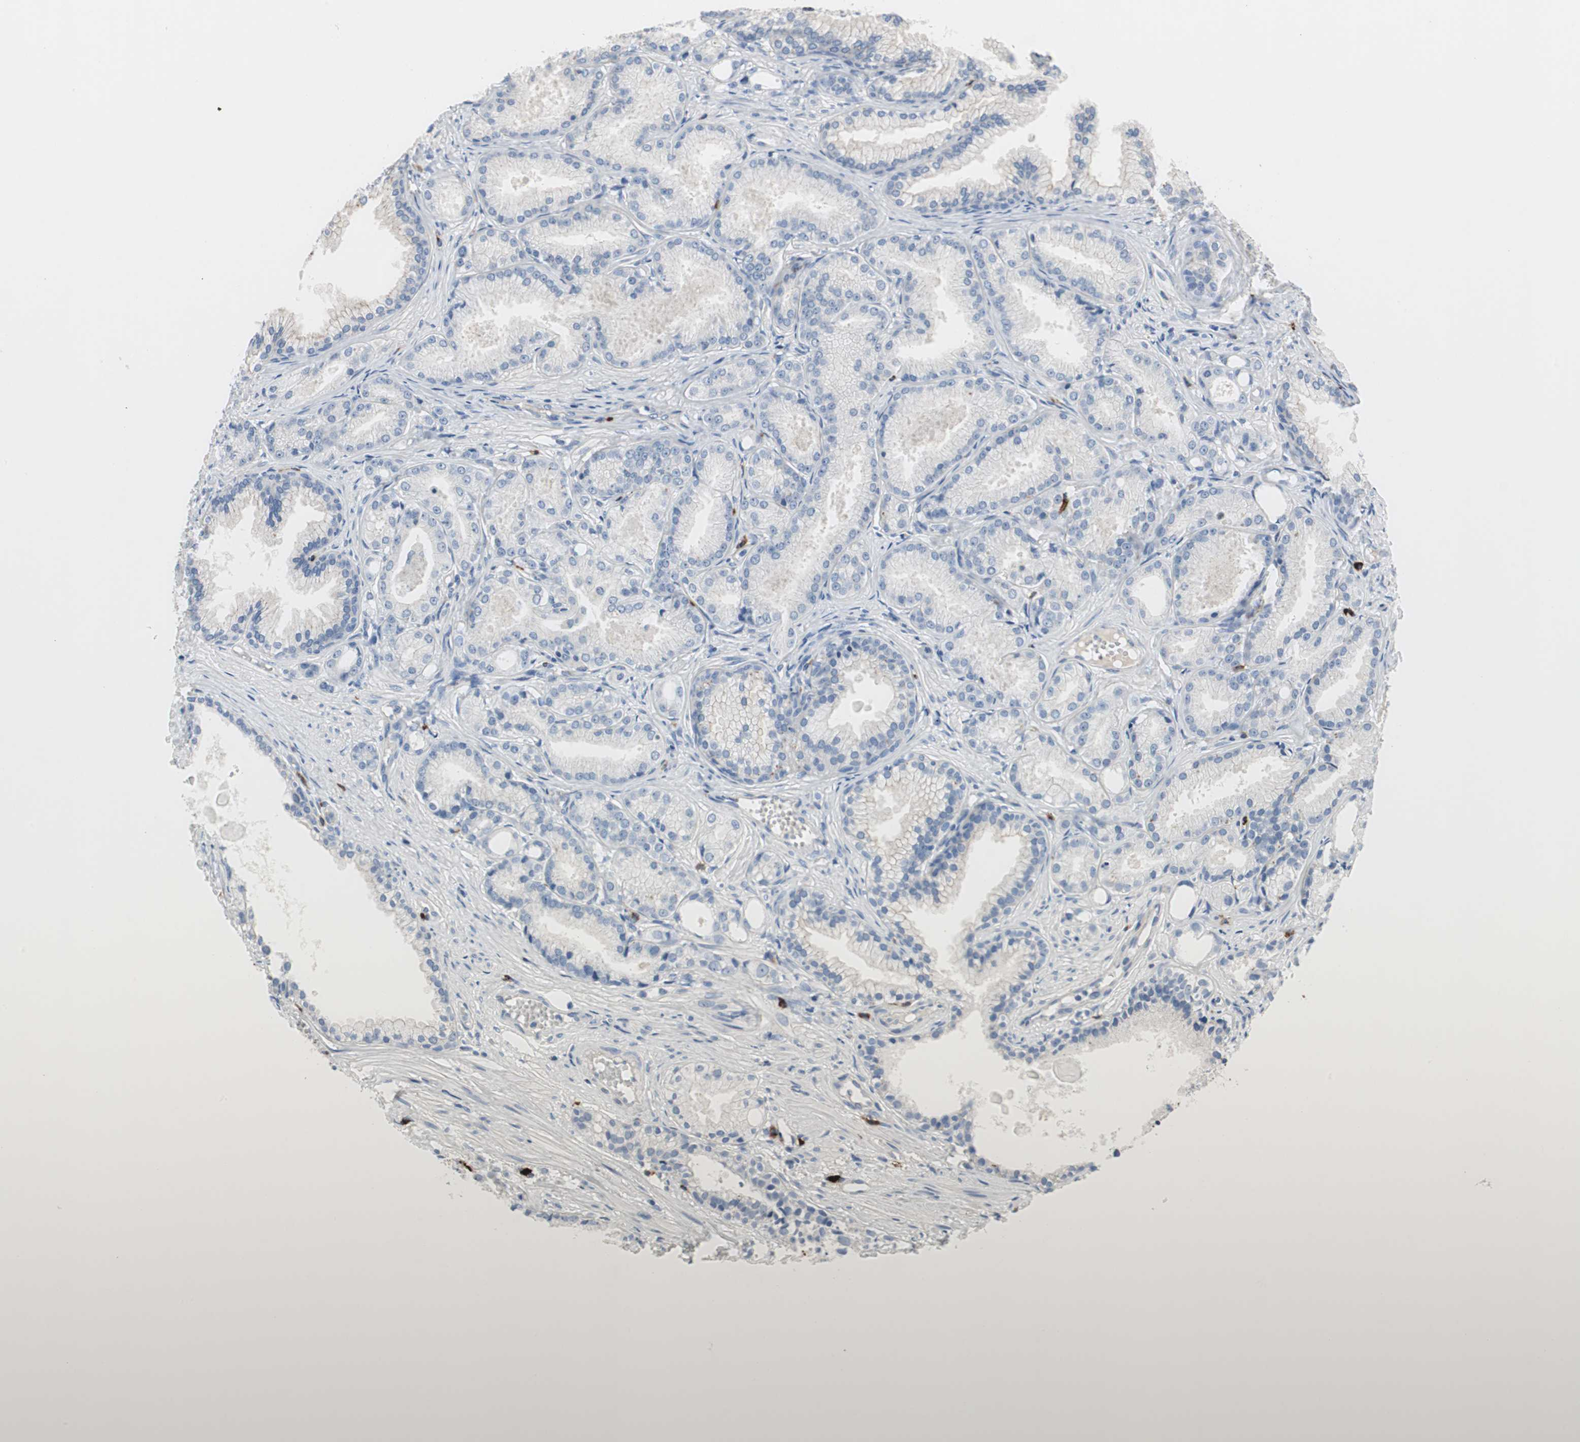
{"staining": {"intensity": "negative", "quantity": "none", "location": "none"}, "tissue": "prostate cancer", "cell_type": "Tumor cells", "image_type": "cancer", "snomed": [{"axis": "morphology", "description": "Adenocarcinoma, Low grade"}, {"axis": "topography", "description": "Prostate"}], "caption": "Prostate low-grade adenocarcinoma stained for a protein using immunohistochemistry (IHC) exhibits no positivity tumor cells.", "gene": "CPA3", "patient": {"sex": "male", "age": 72}}